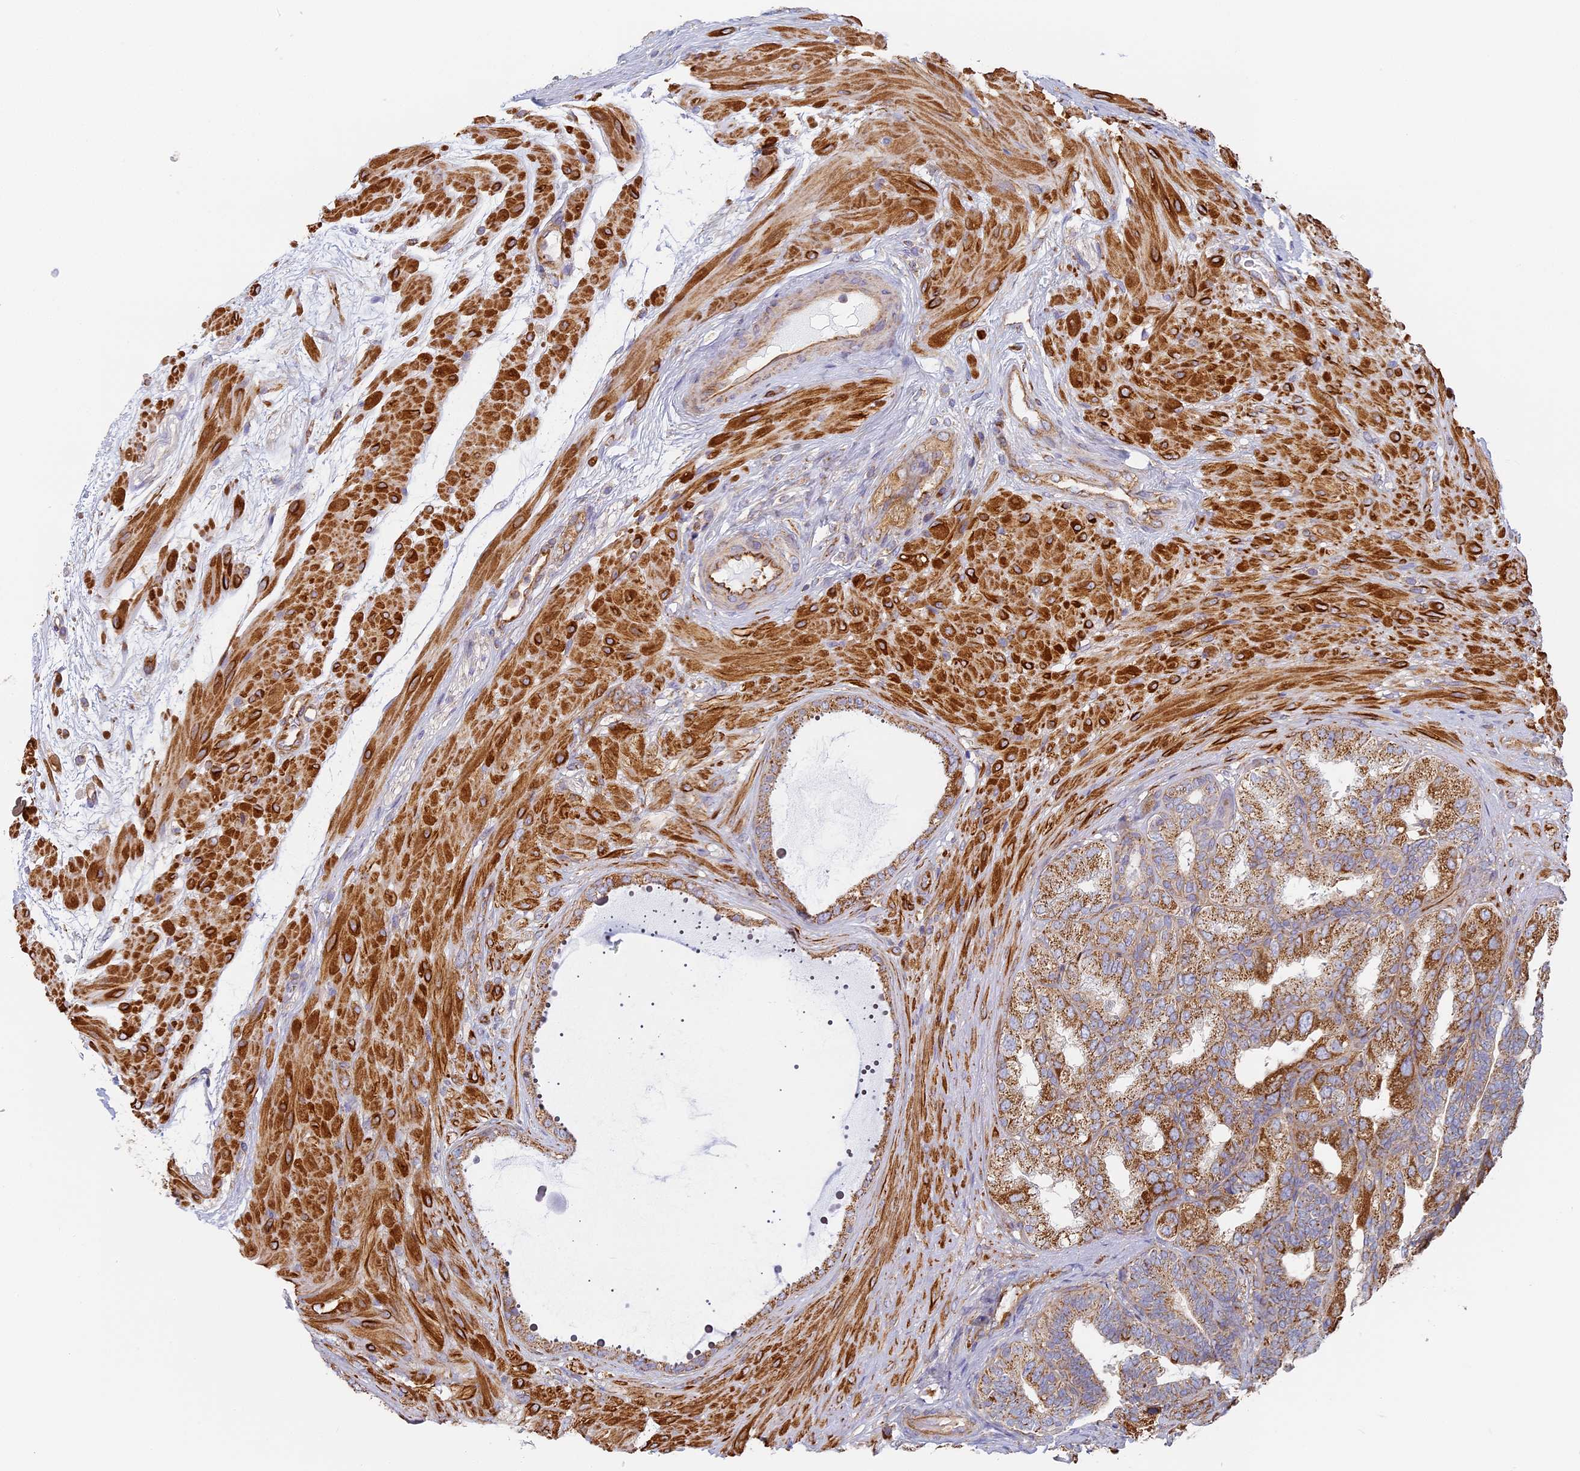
{"staining": {"intensity": "moderate", "quantity": ">75%", "location": "cytoplasmic/membranous"}, "tissue": "seminal vesicle", "cell_type": "Glandular cells", "image_type": "normal", "snomed": [{"axis": "morphology", "description": "Normal tissue, NOS"}, {"axis": "topography", "description": "Seminal veicle"}, {"axis": "topography", "description": "Peripheral nerve tissue"}], "caption": "This micrograph demonstrates IHC staining of benign seminal vesicle, with medium moderate cytoplasmic/membranous expression in about >75% of glandular cells.", "gene": "DDA1", "patient": {"sex": "male", "age": 63}}